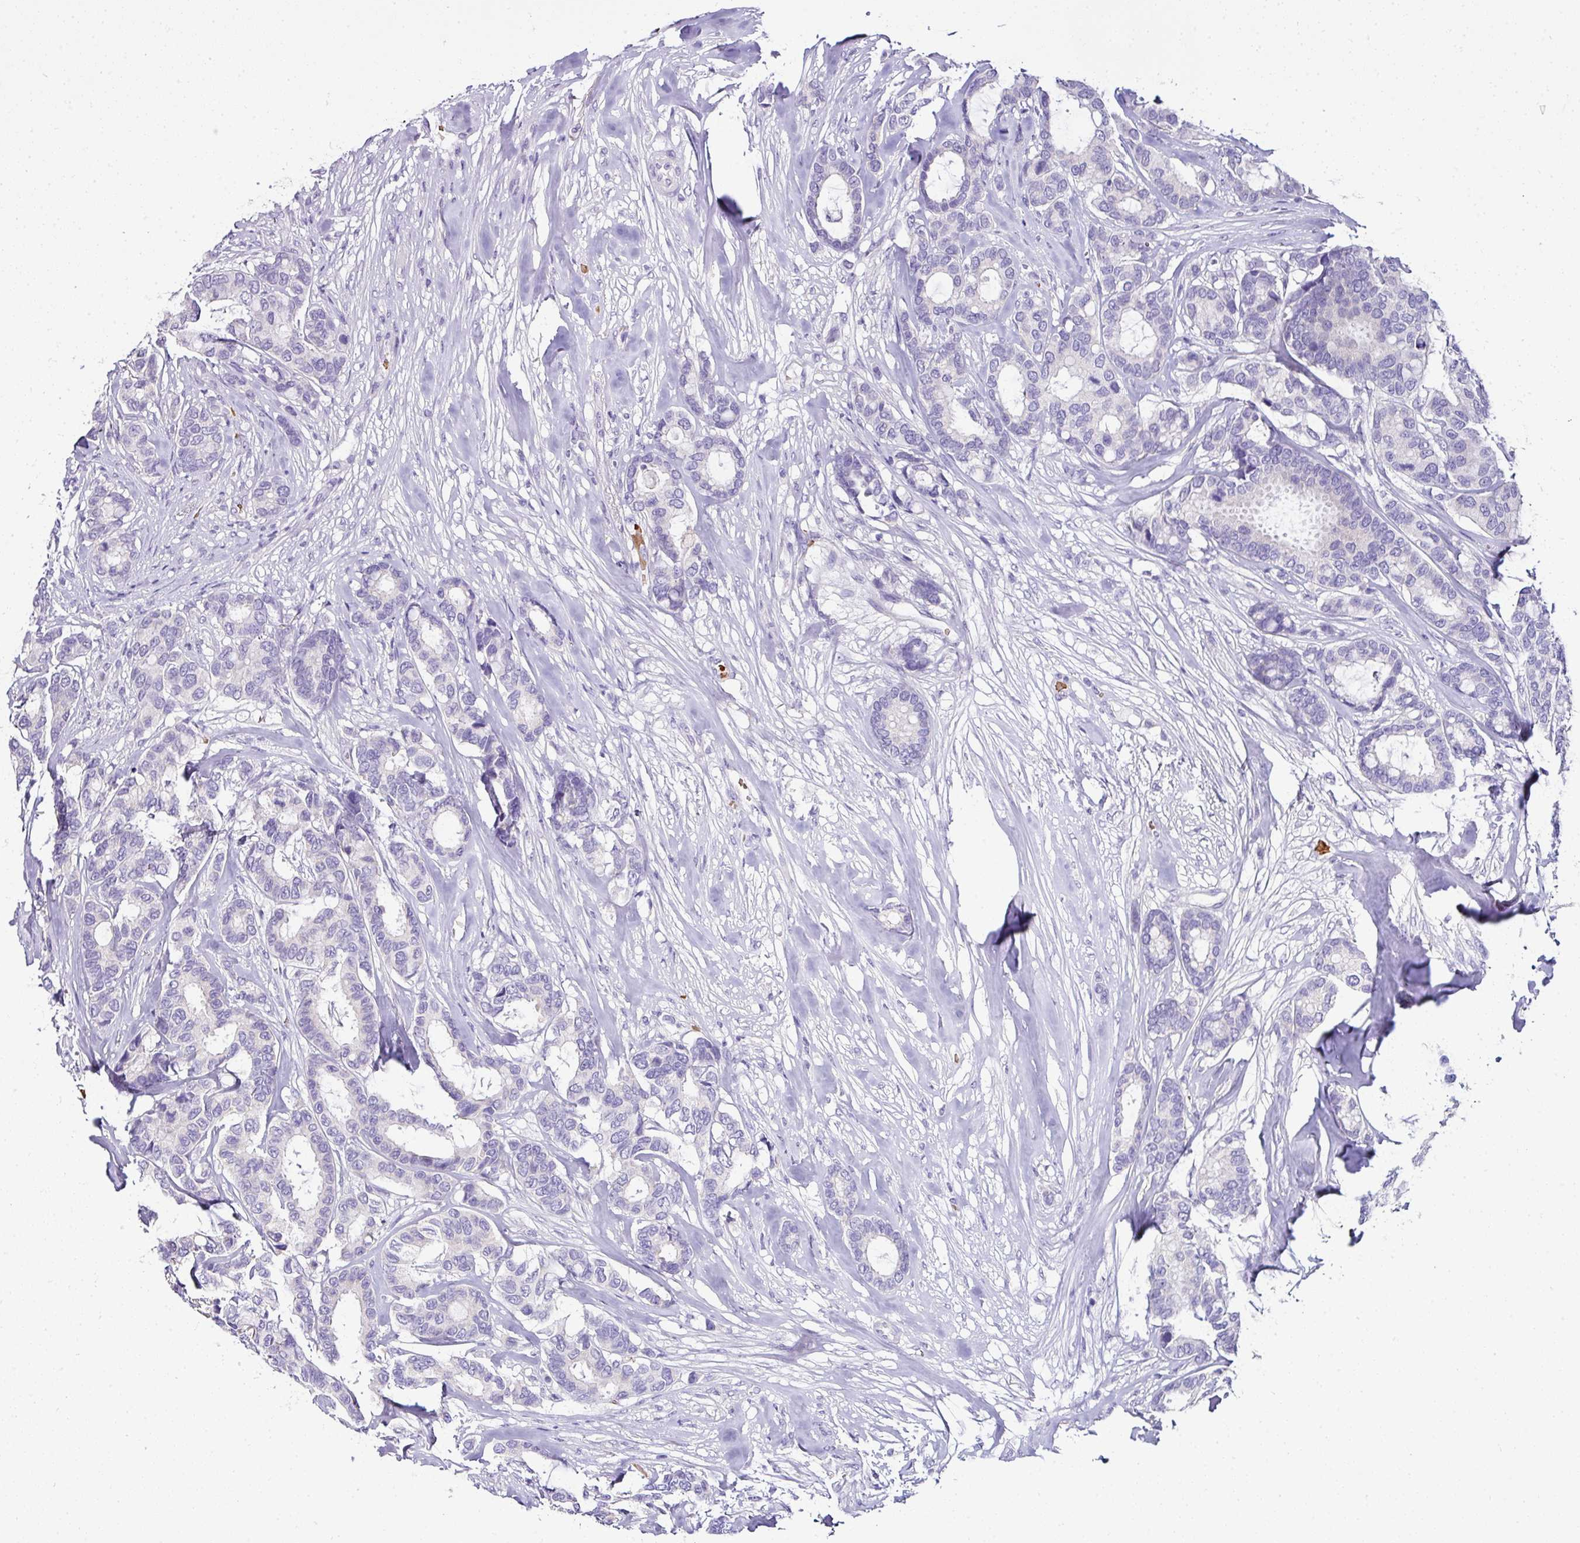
{"staining": {"intensity": "negative", "quantity": "none", "location": "none"}, "tissue": "breast cancer", "cell_type": "Tumor cells", "image_type": "cancer", "snomed": [{"axis": "morphology", "description": "Duct carcinoma"}, {"axis": "topography", "description": "Breast"}], "caption": "Immunohistochemistry micrograph of neoplastic tissue: breast invasive ductal carcinoma stained with DAB displays no significant protein expression in tumor cells. (DAB IHC, high magnification).", "gene": "NAPSA", "patient": {"sex": "female", "age": 87}}